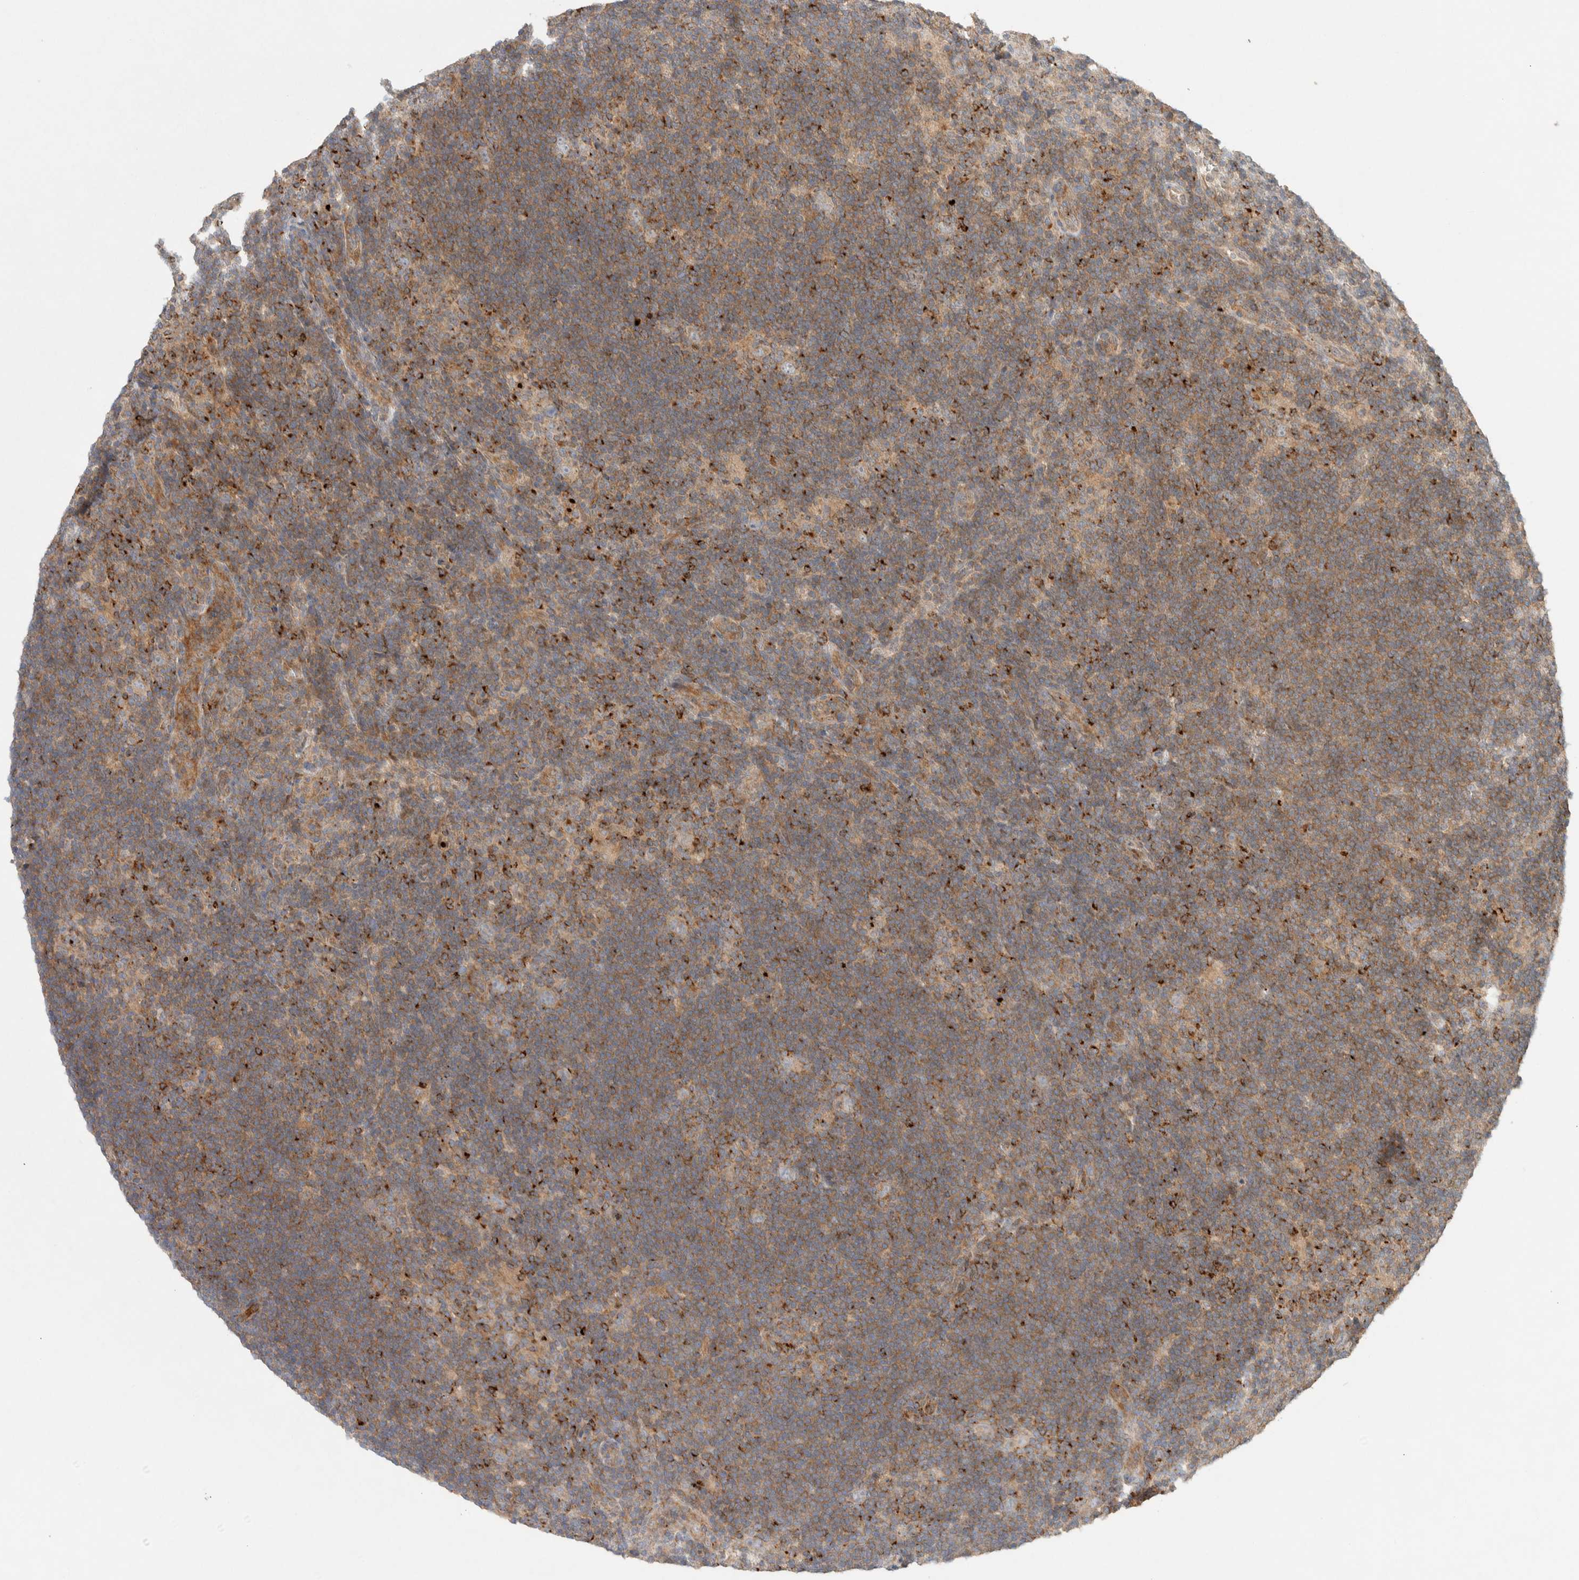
{"staining": {"intensity": "weak", "quantity": ">75%", "location": "cytoplasmic/membranous"}, "tissue": "lymphoma", "cell_type": "Tumor cells", "image_type": "cancer", "snomed": [{"axis": "morphology", "description": "Hodgkin's disease, NOS"}, {"axis": "topography", "description": "Lymph node"}], "caption": "An immunohistochemistry micrograph of tumor tissue is shown. Protein staining in brown labels weak cytoplasmic/membranous positivity in lymphoma within tumor cells. The protein of interest is stained brown, and the nuclei are stained in blue (DAB IHC with brightfield microscopy, high magnification).", "gene": "KIF9", "patient": {"sex": "female", "age": 57}}